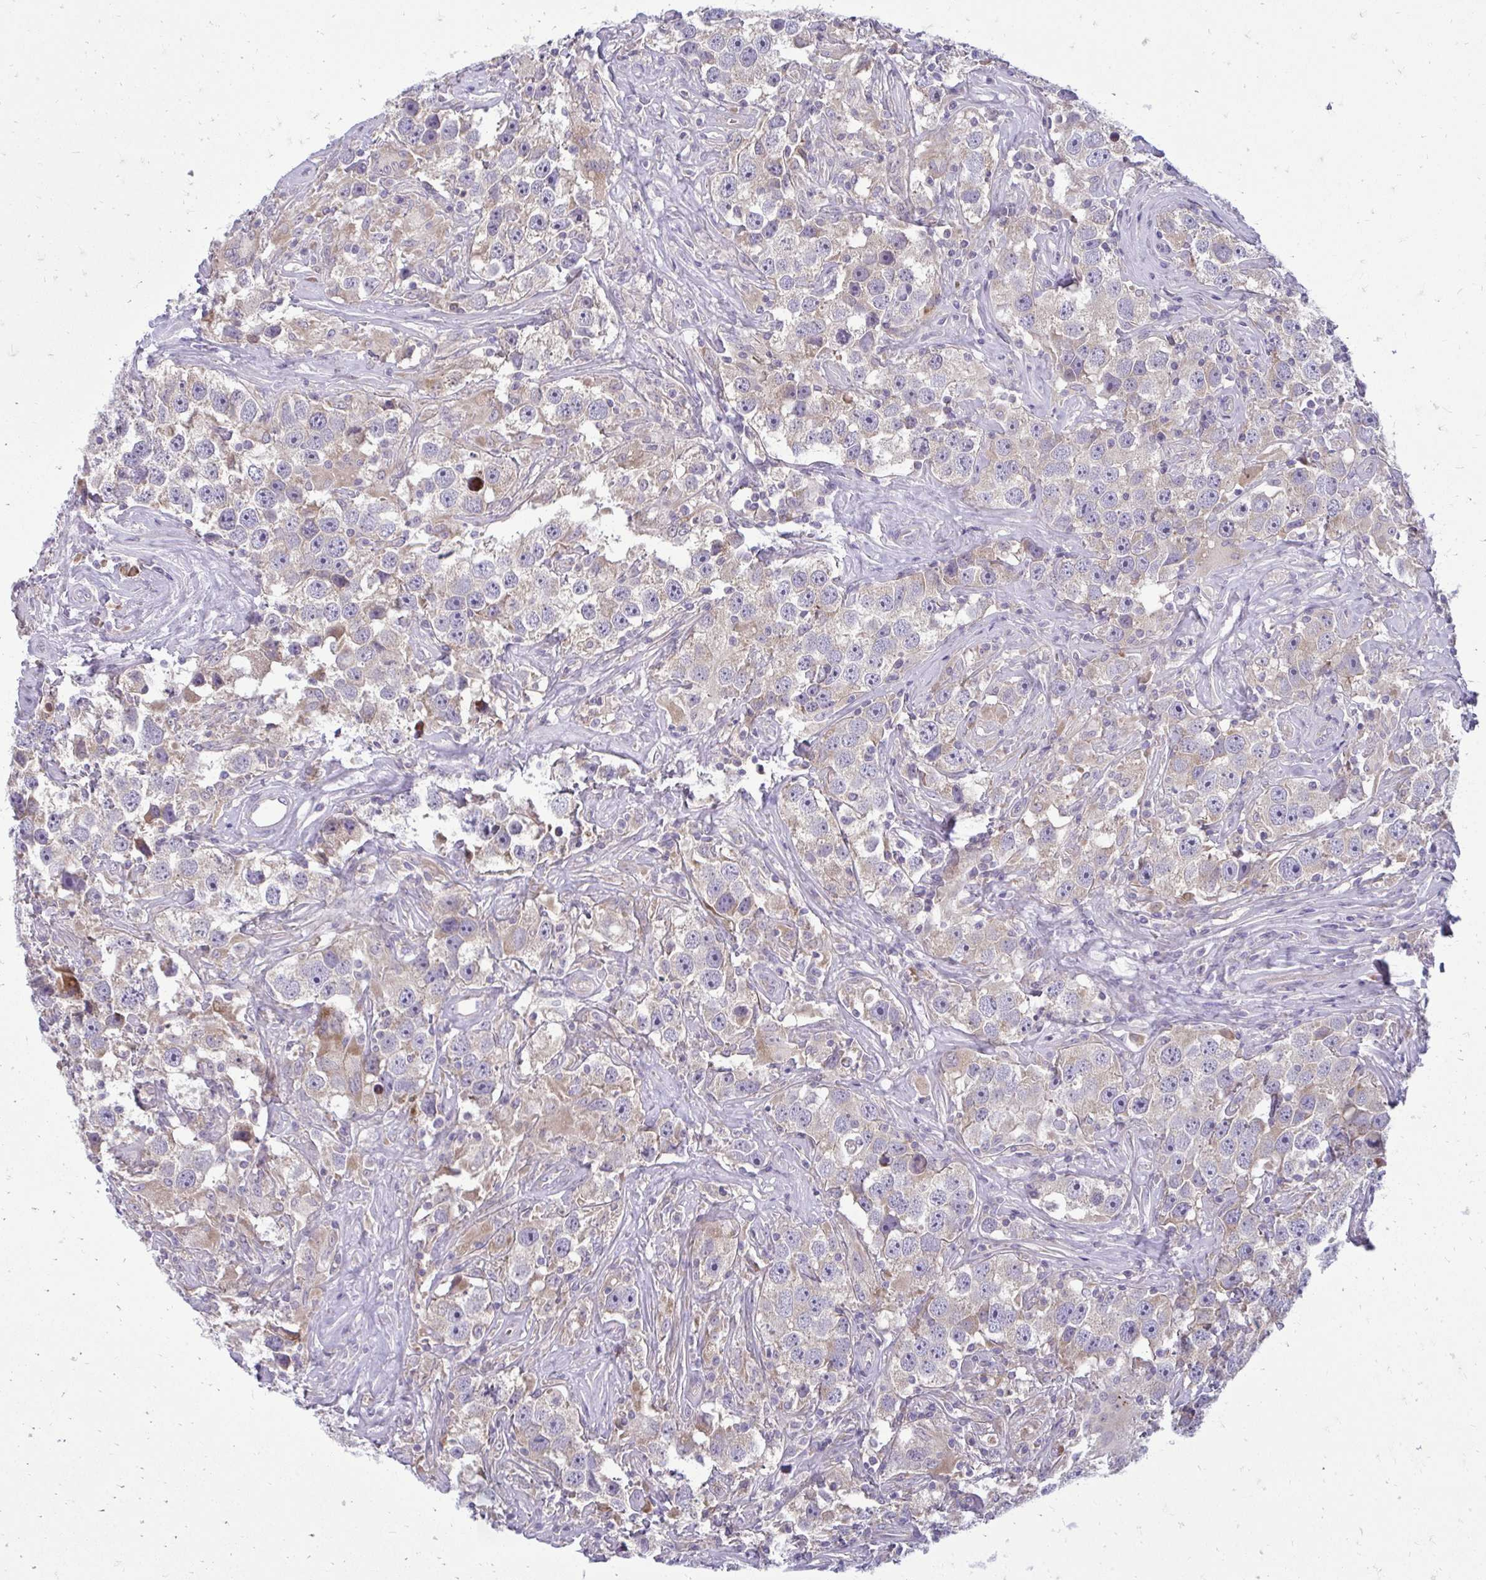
{"staining": {"intensity": "weak", "quantity": ">75%", "location": "cytoplasmic/membranous"}, "tissue": "testis cancer", "cell_type": "Tumor cells", "image_type": "cancer", "snomed": [{"axis": "morphology", "description": "Seminoma, NOS"}, {"axis": "topography", "description": "Testis"}], "caption": "Weak cytoplasmic/membranous staining for a protein is present in approximately >75% of tumor cells of testis cancer (seminoma) using immunohistochemistry.", "gene": "RPLP2", "patient": {"sex": "male", "age": 49}}